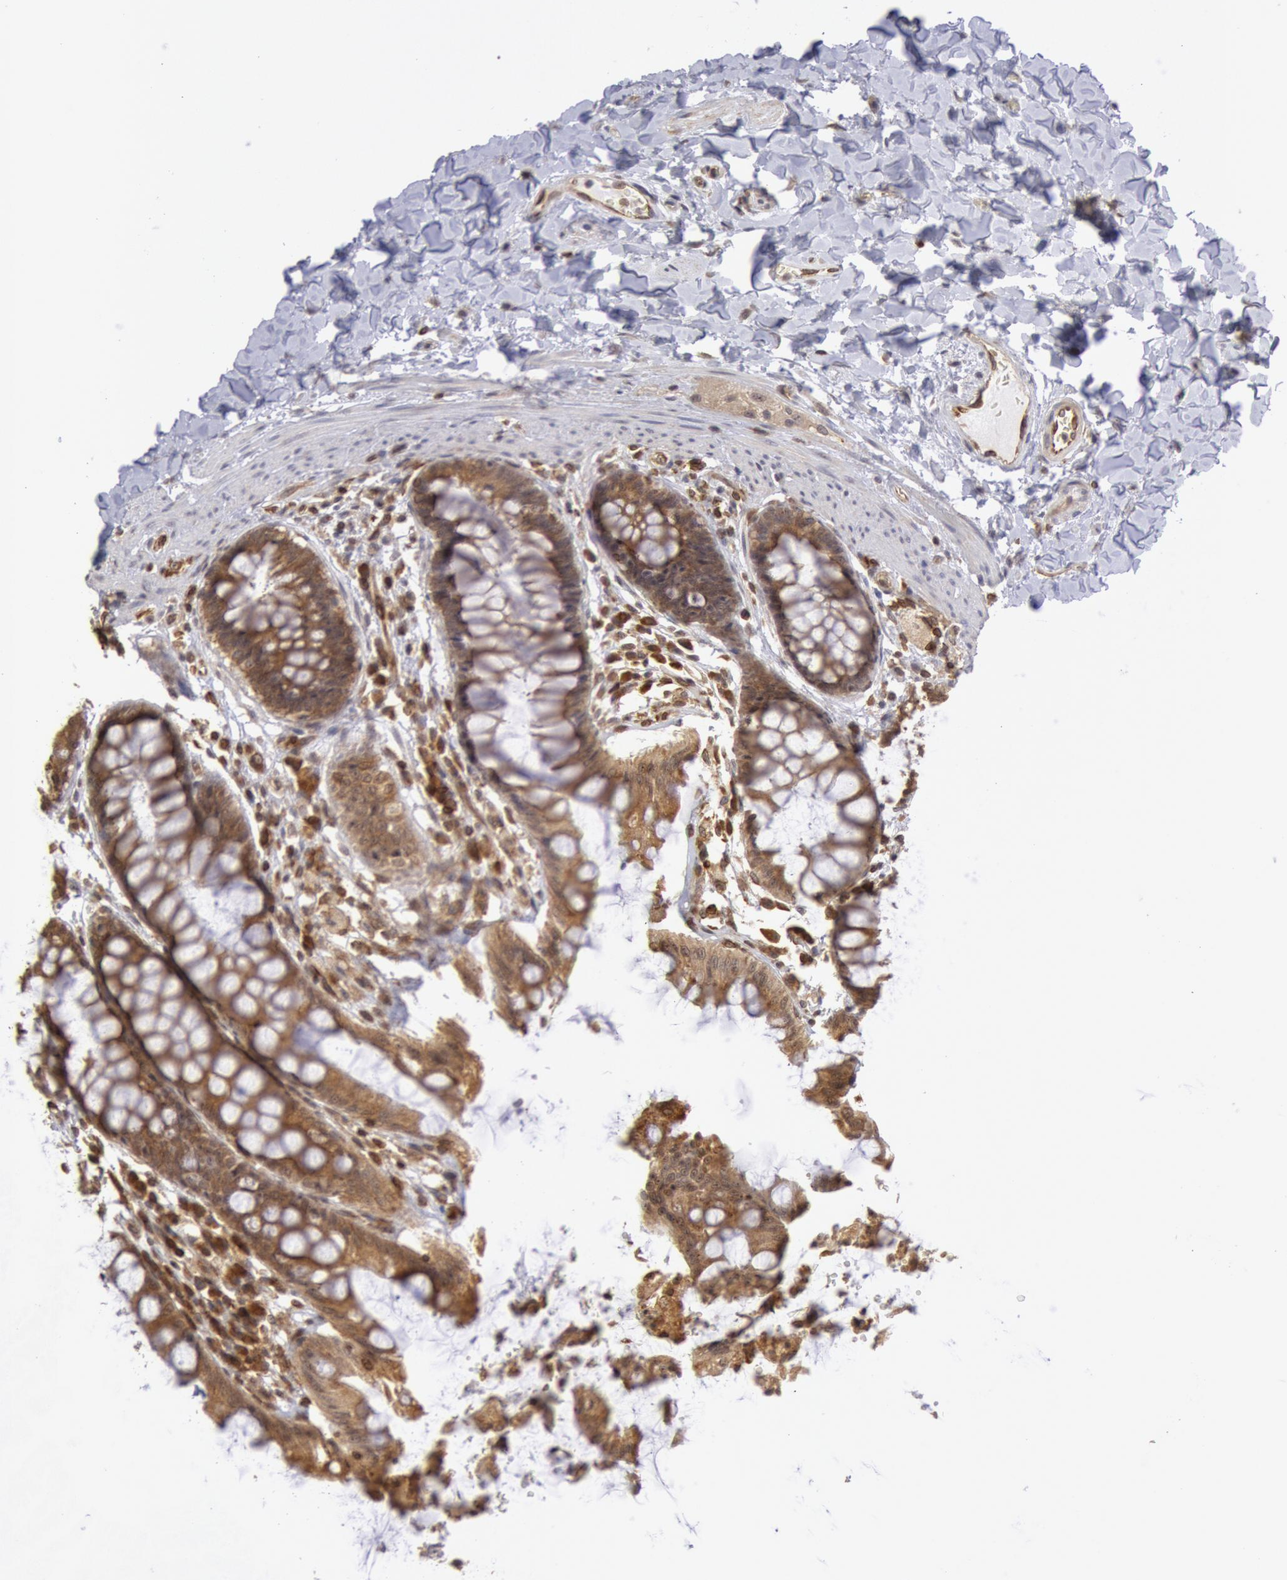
{"staining": {"intensity": "moderate", "quantity": ">75%", "location": "cytoplasmic/membranous"}, "tissue": "rectum", "cell_type": "Glandular cells", "image_type": "normal", "snomed": [{"axis": "morphology", "description": "Normal tissue, NOS"}, {"axis": "topography", "description": "Rectum"}], "caption": "Brown immunohistochemical staining in benign human rectum demonstrates moderate cytoplasmic/membranous positivity in approximately >75% of glandular cells.", "gene": "ENSG00000250264", "patient": {"sex": "female", "age": 46}}